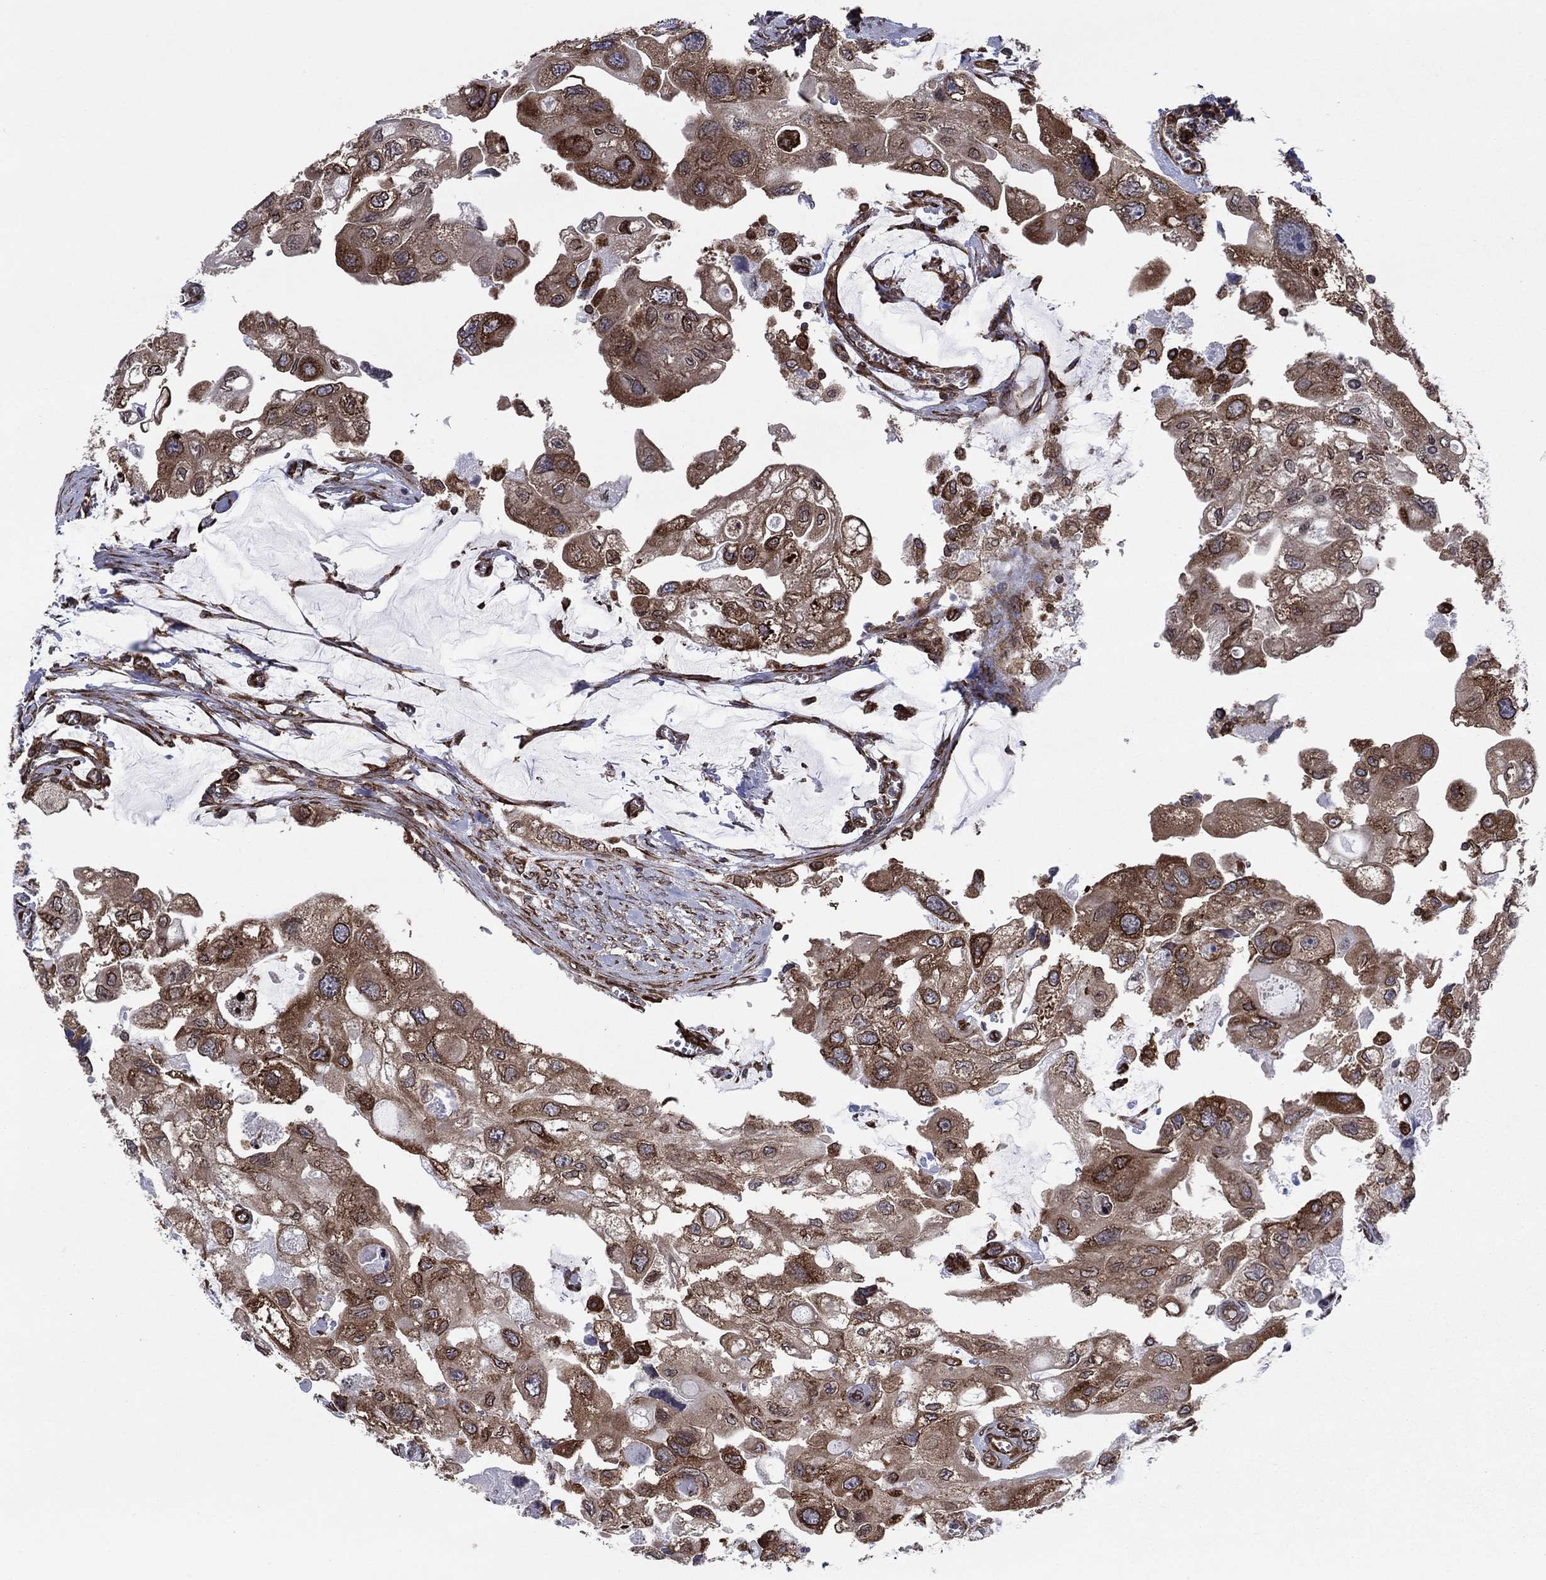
{"staining": {"intensity": "moderate", "quantity": ">75%", "location": "cytoplasmic/membranous"}, "tissue": "urothelial cancer", "cell_type": "Tumor cells", "image_type": "cancer", "snomed": [{"axis": "morphology", "description": "Urothelial carcinoma, High grade"}, {"axis": "topography", "description": "Urinary bladder"}], "caption": "High-grade urothelial carcinoma was stained to show a protein in brown. There is medium levels of moderate cytoplasmic/membranous positivity in about >75% of tumor cells. The staining was performed using DAB (3,3'-diaminobenzidine), with brown indicating positive protein expression. Nuclei are stained blue with hematoxylin.", "gene": "YBX1", "patient": {"sex": "male", "age": 59}}